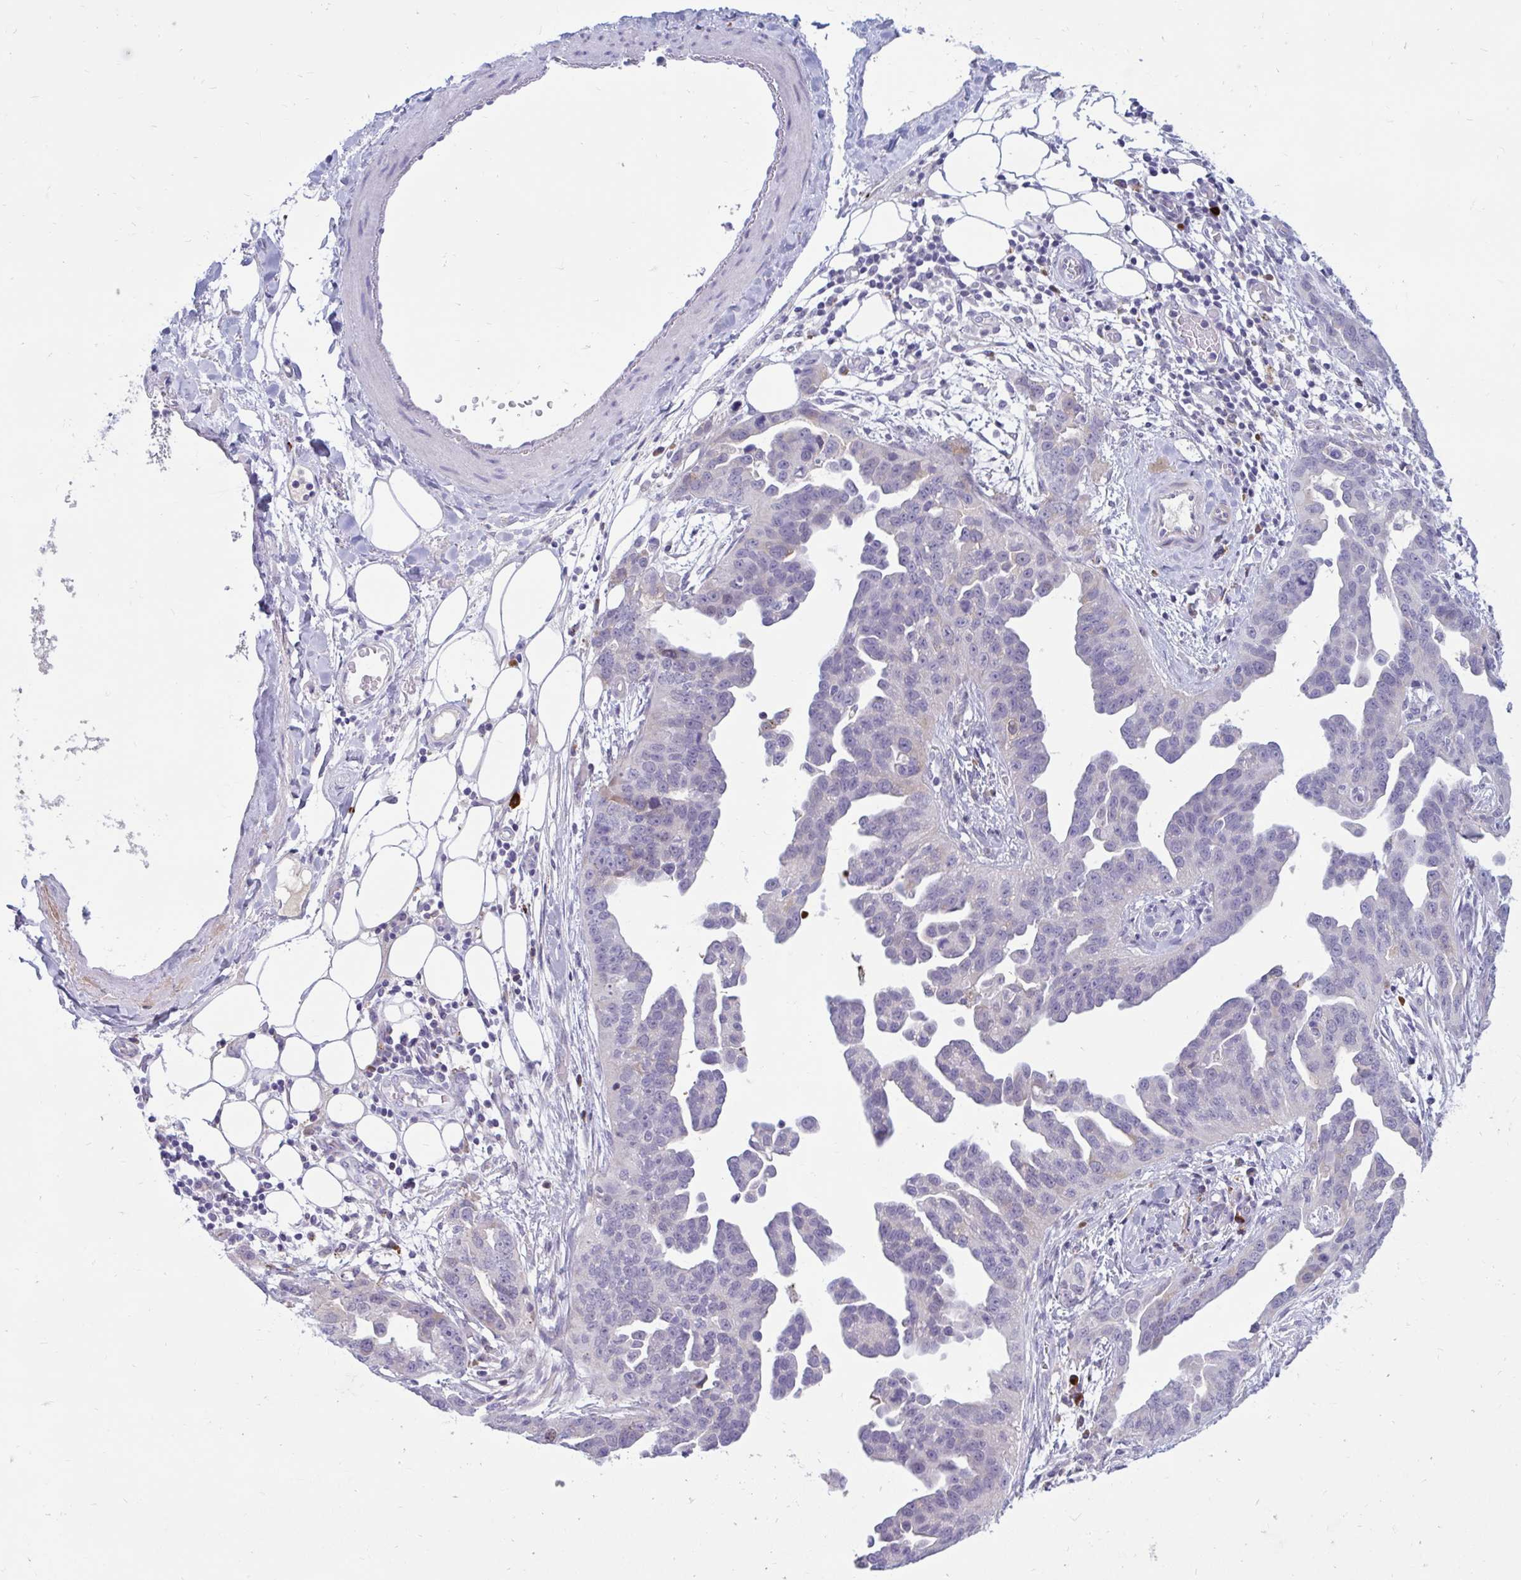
{"staining": {"intensity": "negative", "quantity": "none", "location": "none"}, "tissue": "ovarian cancer", "cell_type": "Tumor cells", "image_type": "cancer", "snomed": [{"axis": "morphology", "description": "Cystadenocarcinoma, serous, NOS"}, {"axis": "topography", "description": "Ovary"}], "caption": "IHC of ovarian cancer displays no positivity in tumor cells.", "gene": "FAM219B", "patient": {"sex": "female", "age": 75}}